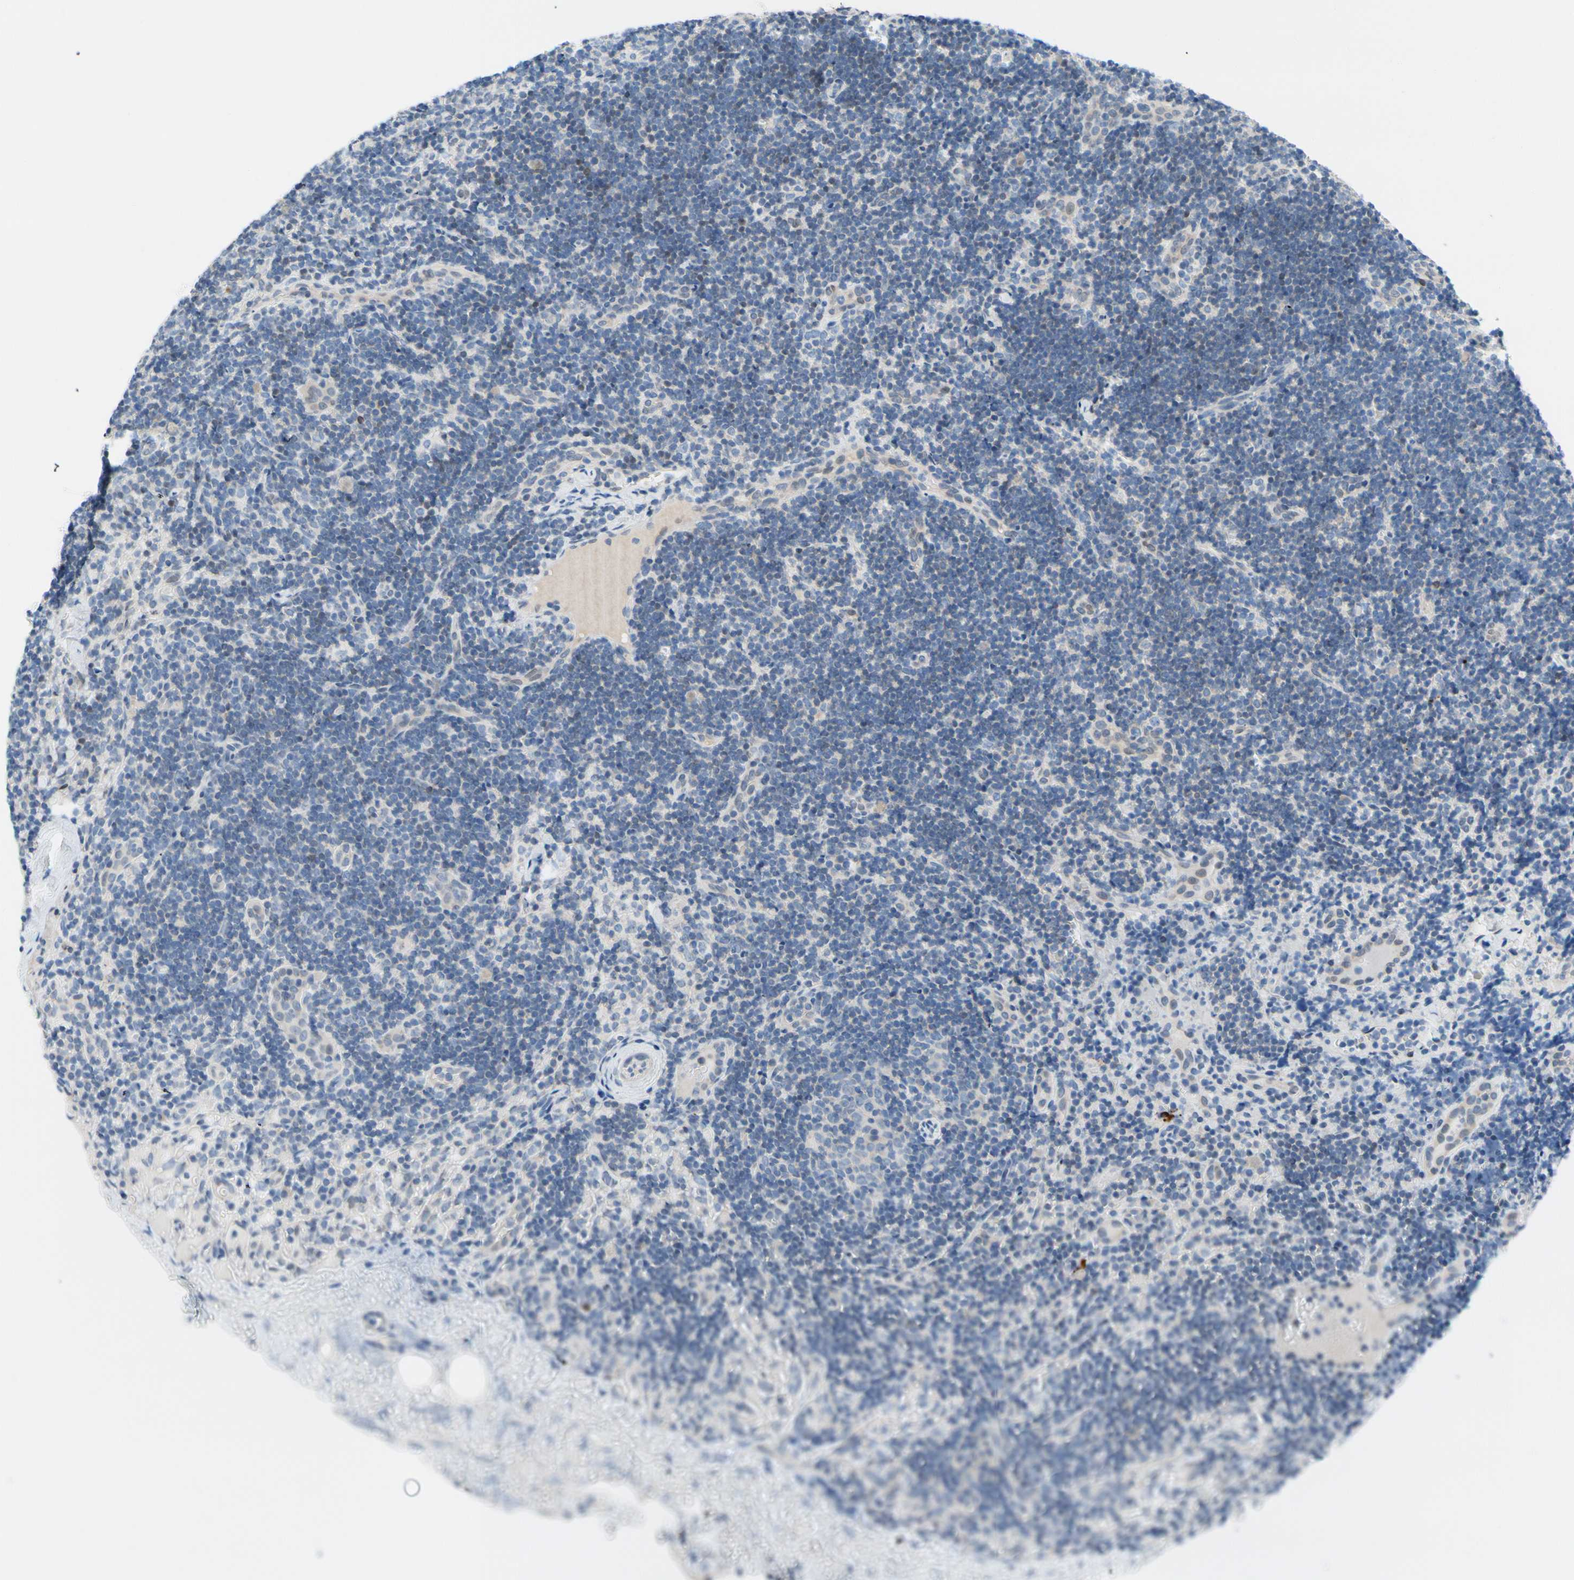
{"staining": {"intensity": "moderate", "quantity": "<25%", "location": "nuclear"}, "tissue": "lymph node", "cell_type": "Germinal center cells", "image_type": "normal", "snomed": [{"axis": "morphology", "description": "Normal tissue, NOS"}, {"axis": "topography", "description": "Lymph node"}], "caption": "Benign lymph node was stained to show a protein in brown. There is low levels of moderate nuclear expression in about <25% of germinal center cells. The protein of interest is stained brown, and the nuclei are stained in blue (DAB (3,3'-diaminobenzidine) IHC with brightfield microscopy, high magnification).", "gene": "ZNF132", "patient": {"sex": "female", "age": 14}}